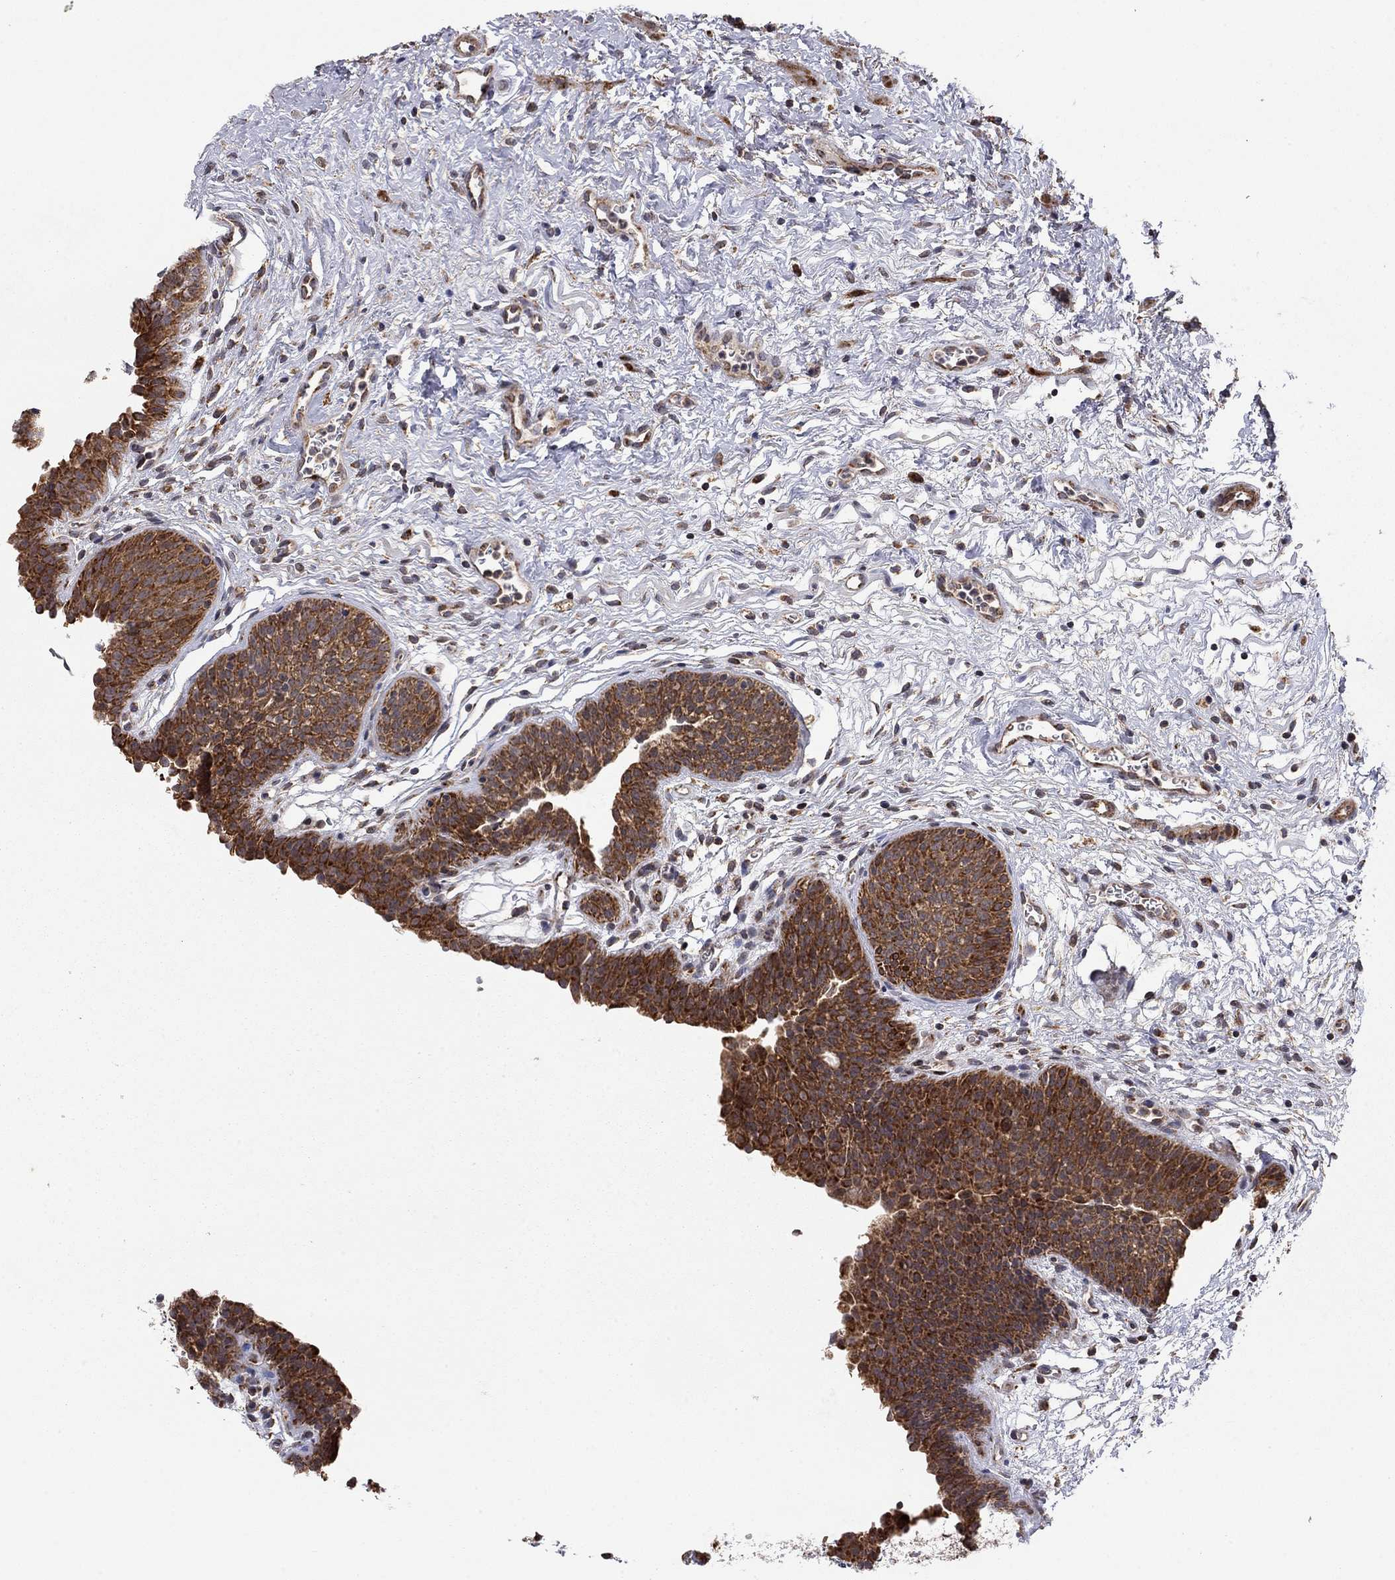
{"staining": {"intensity": "strong", "quantity": ">75%", "location": "cytoplasmic/membranous"}, "tissue": "urinary bladder", "cell_type": "Urothelial cells", "image_type": "normal", "snomed": [{"axis": "morphology", "description": "Normal tissue, NOS"}, {"axis": "topography", "description": "Urinary bladder"}], "caption": "Immunohistochemical staining of benign human urinary bladder demonstrates high levels of strong cytoplasmic/membranous staining in approximately >75% of urothelial cells. The staining was performed using DAB, with brown indicating positive protein expression. Nuclei are stained blue with hematoxylin.", "gene": "IDS", "patient": {"sex": "male", "age": 37}}